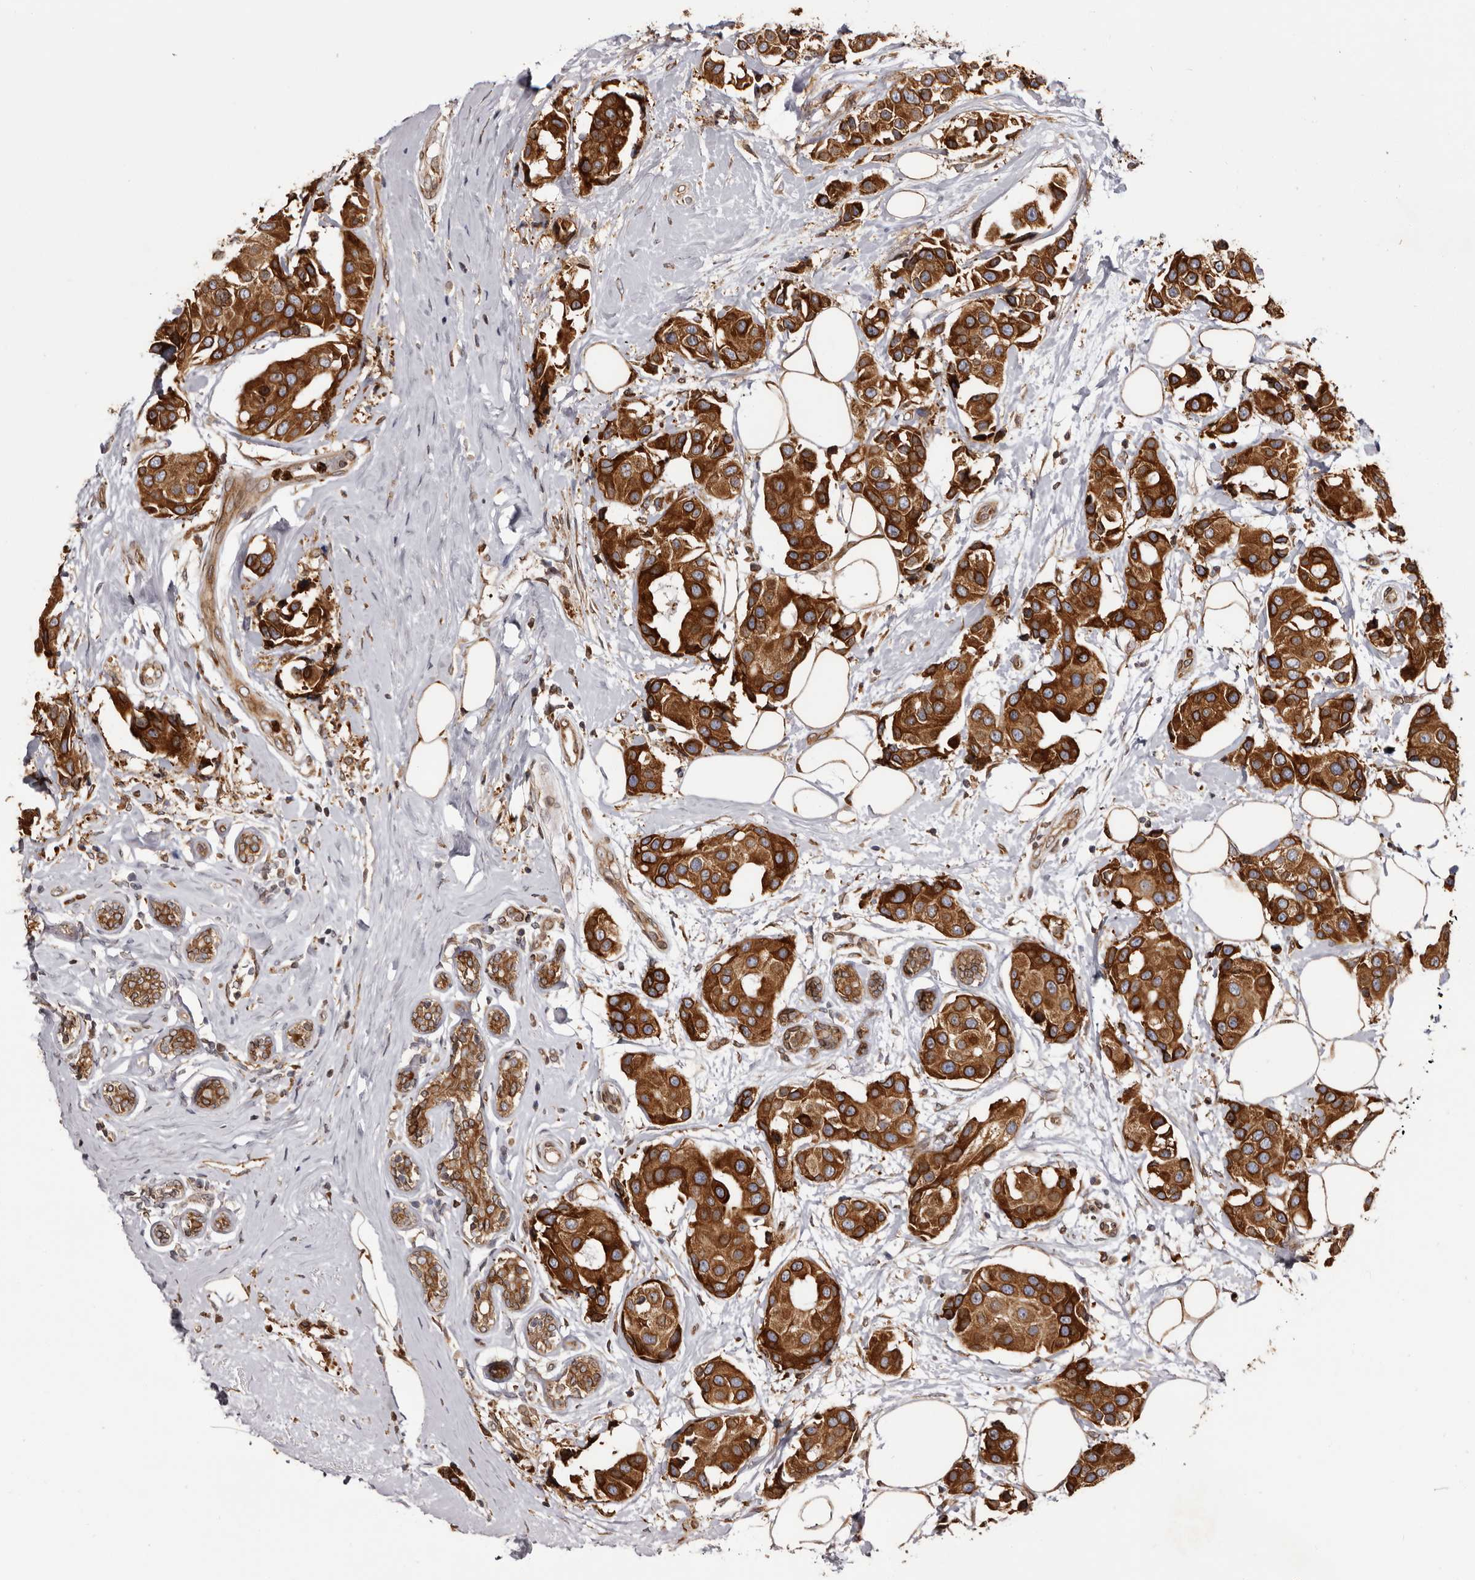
{"staining": {"intensity": "strong", "quantity": ">75%", "location": "cytoplasmic/membranous"}, "tissue": "breast cancer", "cell_type": "Tumor cells", "image_type": "cancer", "snomed": [{"axis": "morphology", "description": "Normal tissue, NOS"}, {"axis": "morphology", "description": "Duct carcinoma"}, {"axis": "topography", "description": "Breast"}], "caption": "A micrograph of human invasive ductal carcinoma (breast) stained for a protein shows strong cytoplasmic/membranous brown staining in tumor cells.", "gene": "C4orf3", "patient": {"sex": "female", "age": 39}}